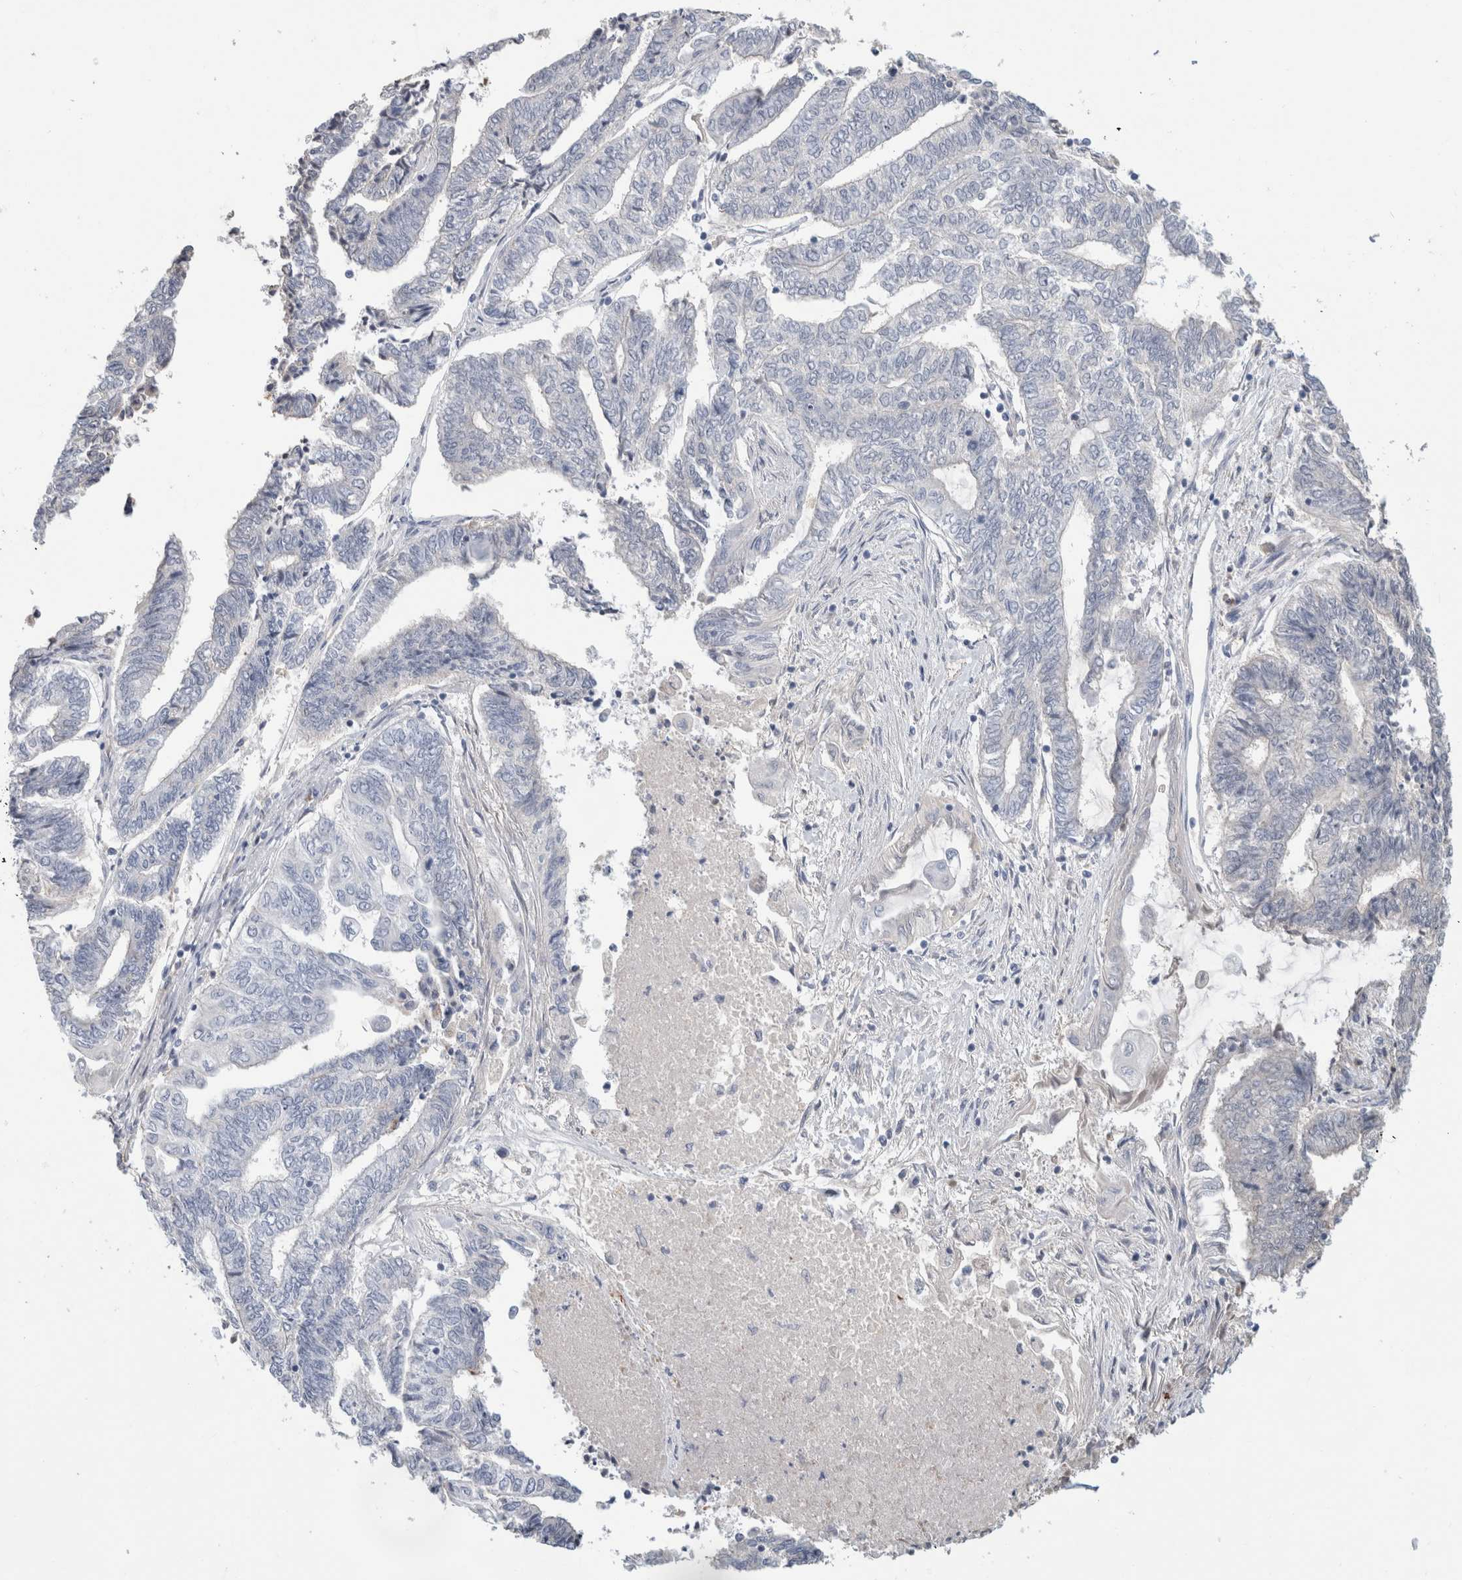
{"staining": {"intensity": "negative", "quantity": "none", "location": "none"}, "tissue": "endometrial cancer", "cell_type": "Tumor cells", "image_type": "cancer", "snomed": [{"axis": "morphology", "description": "Adenocarcinoma, NOS"}, {"axis": "topography", "description": "Uterus"}, {"axis": "topography", "description": "Endometrium"}], "caption": "Photomicrograph shows no significant protein expression in tumor cells of adenocarcinoma (endometrial). (Stains: DAB (3,3'-diaminobenzidine) IHC with hematoxylin counter stain, Microscopy: brightfield microscopy at high magnification).", "gene": "CA1", "patient": {"sex": "female", "age": 70}}